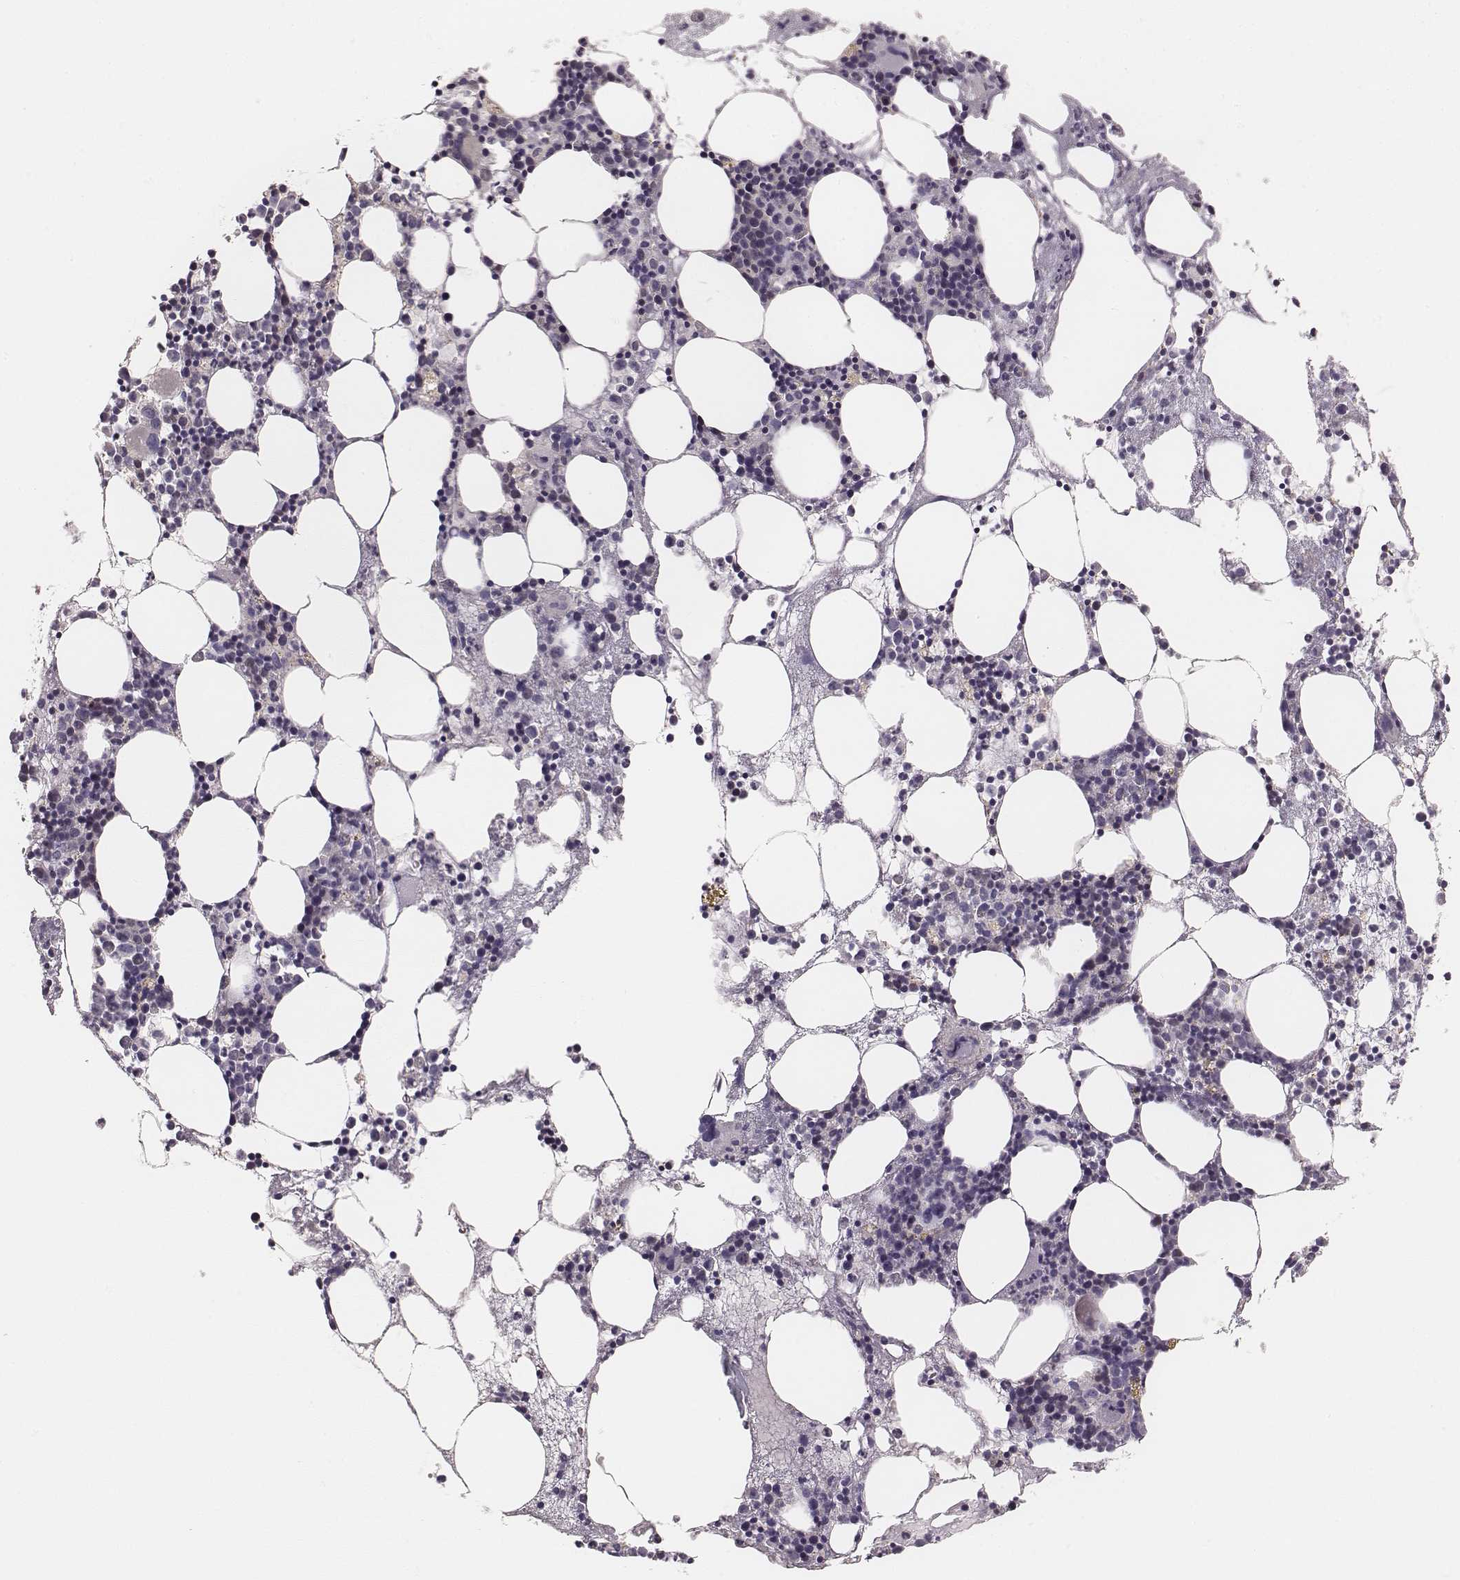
{"staining": {"intensity": "negative", "quantity": "none", "location": "none"}, "tissue": "bone marrow", "cell_type": "Hematopoietic cells", "image_type": "normal", "snomed": [{"axis": "morphology", "description": "Normal tissue, NOS"}, {"axis": "topography", "description": "Bone marrow"}], "caption": "Immunohistochemical staining of normal bone marrow displays no significant positivity in hematopoietic cells.", "gene": "PBK", "patient": {"sex": "male", "age": 54}}